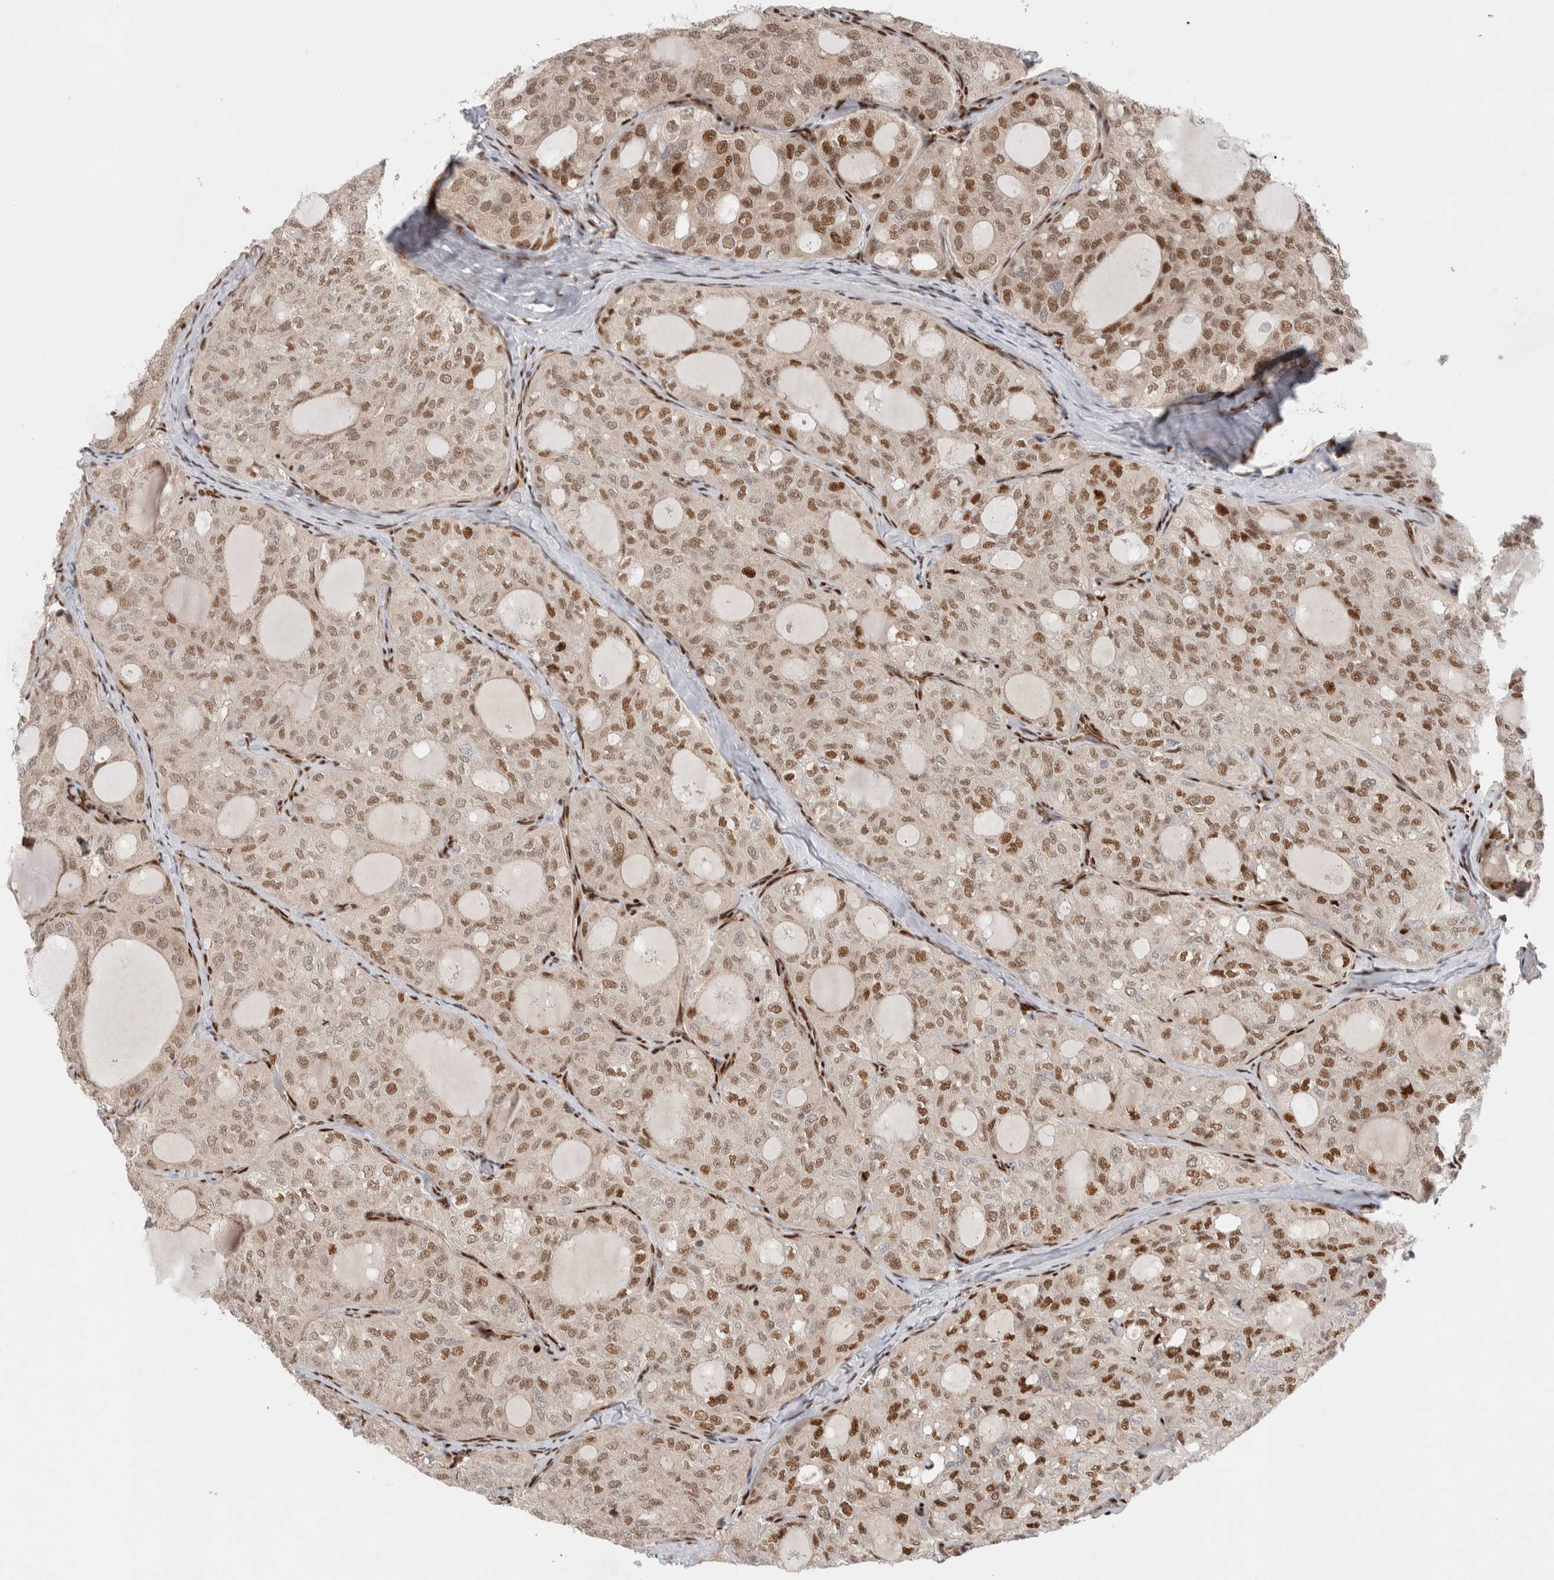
{"staining": {"intensity": "moderate", "quantity": ">75%", "location": "nuclear"}, "tissue": "thyroid cancer", "cell_type": "Tumor cells", "image_type": "cancer", "snomed": [{"axis": "morphology", "description": "Follicular adenoma carcinoma, NOS"}, {"axis": "topography", "description": "Thyroid gland"}], "caption": "The image demonstrates immunohistochemical staining of thyroid cancer. There is moderate nuclear expression is seen in about >75% of tumor cells.", "gene": "TCF4", "patient": {"sex": "male", "age": 75}}